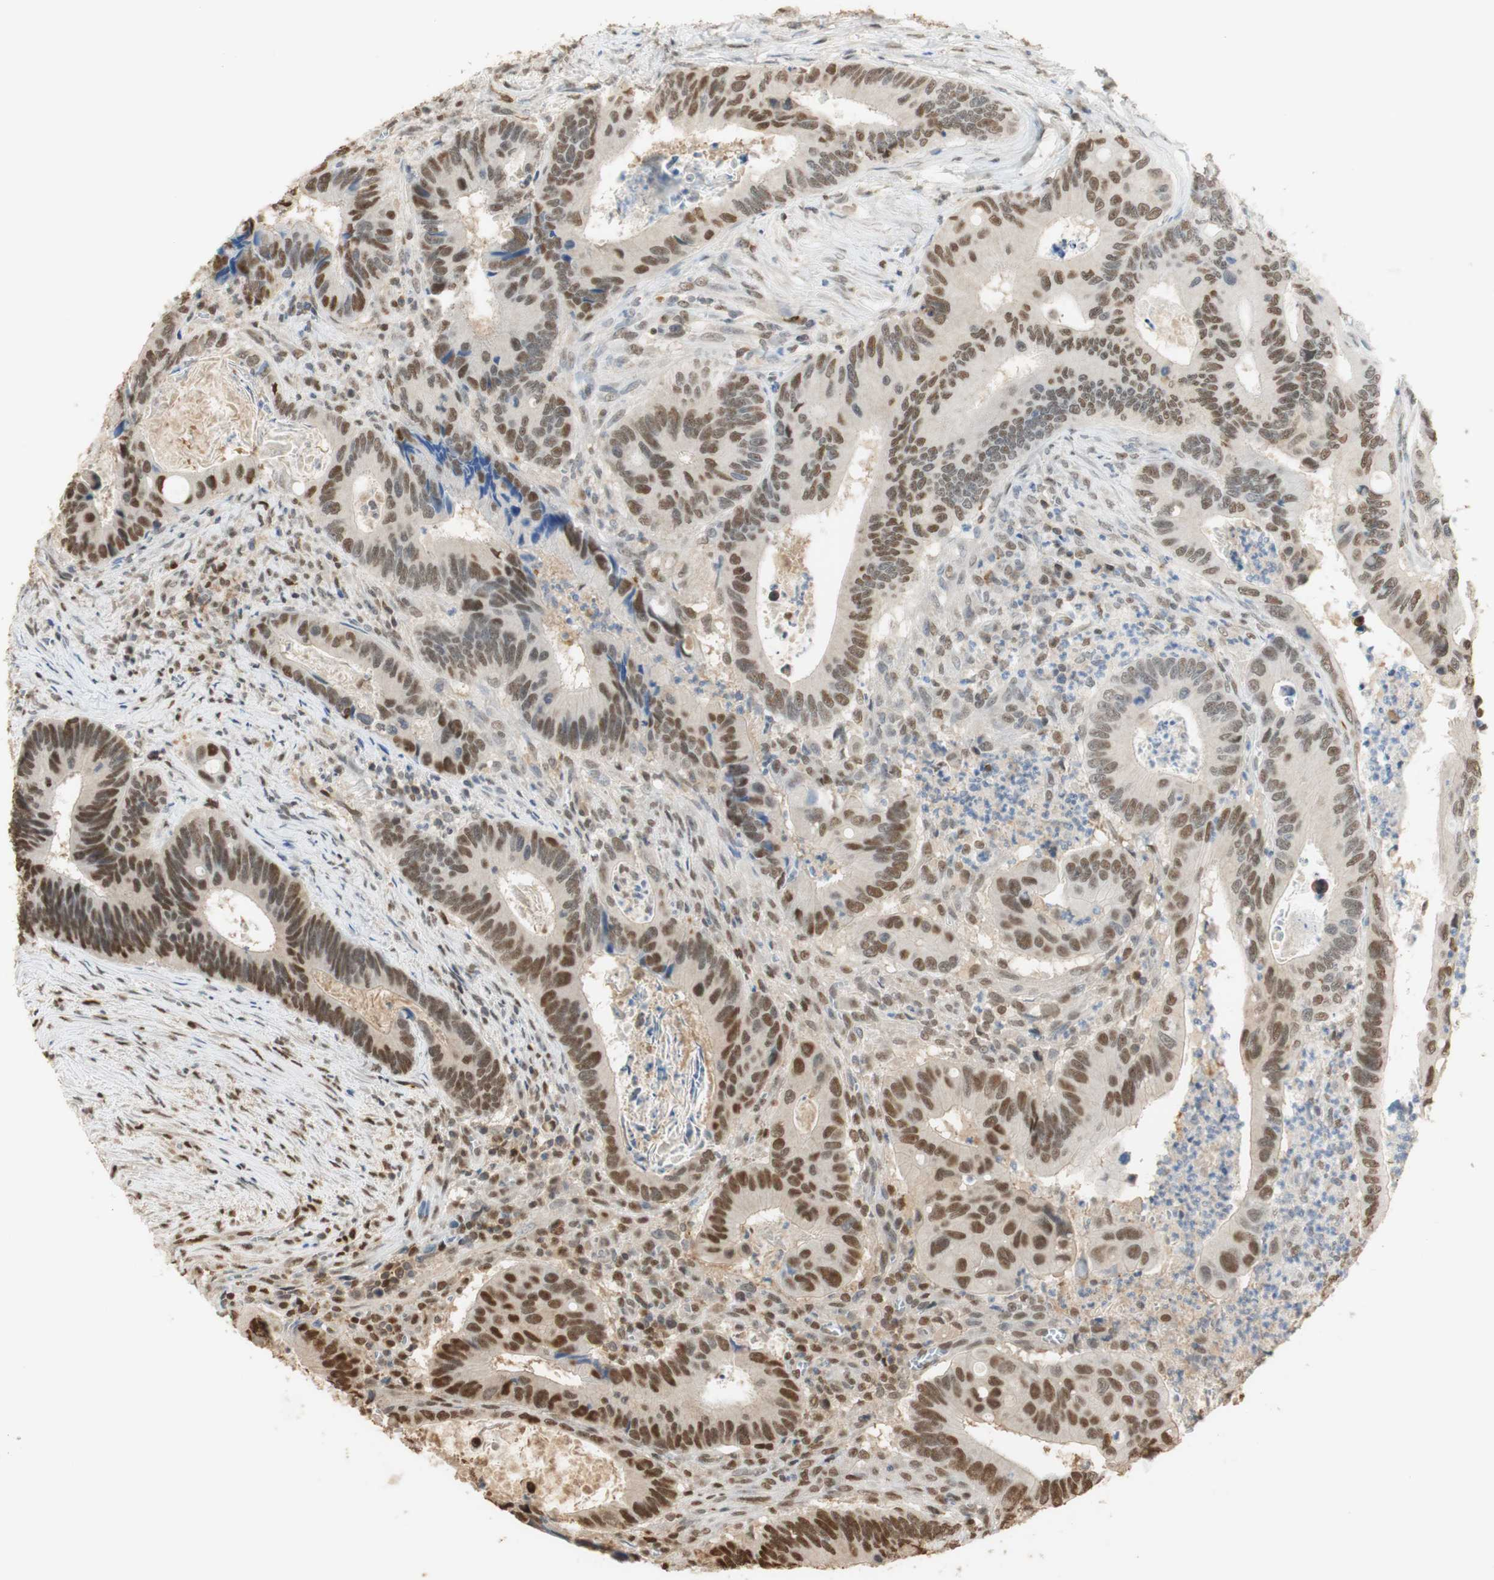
{"staining": {"intensity": "moderate", "quantity": ">75%", "location": "nuclear"}, "tissue": "colorectal cancer", "cell_type": "Tumor cells", "image_type": "cancer", "snomed": [{"axis": "morphology", "description": "Inflammation, NOS"}, {"axis": "morphology", "description": "Adenocarcinoma, NOS"}, {"axis": "topography", "description": "Colon"}], "caption": "This image exhibits colorectal cancer stained with IHC to label a protein in brown. The nuclear of tumor cells show moderate positivity for the protein. Nuclei are counter-stained blue.", "gene": "NAP1L4", "patient": {"sex": "male", "age": 72}}